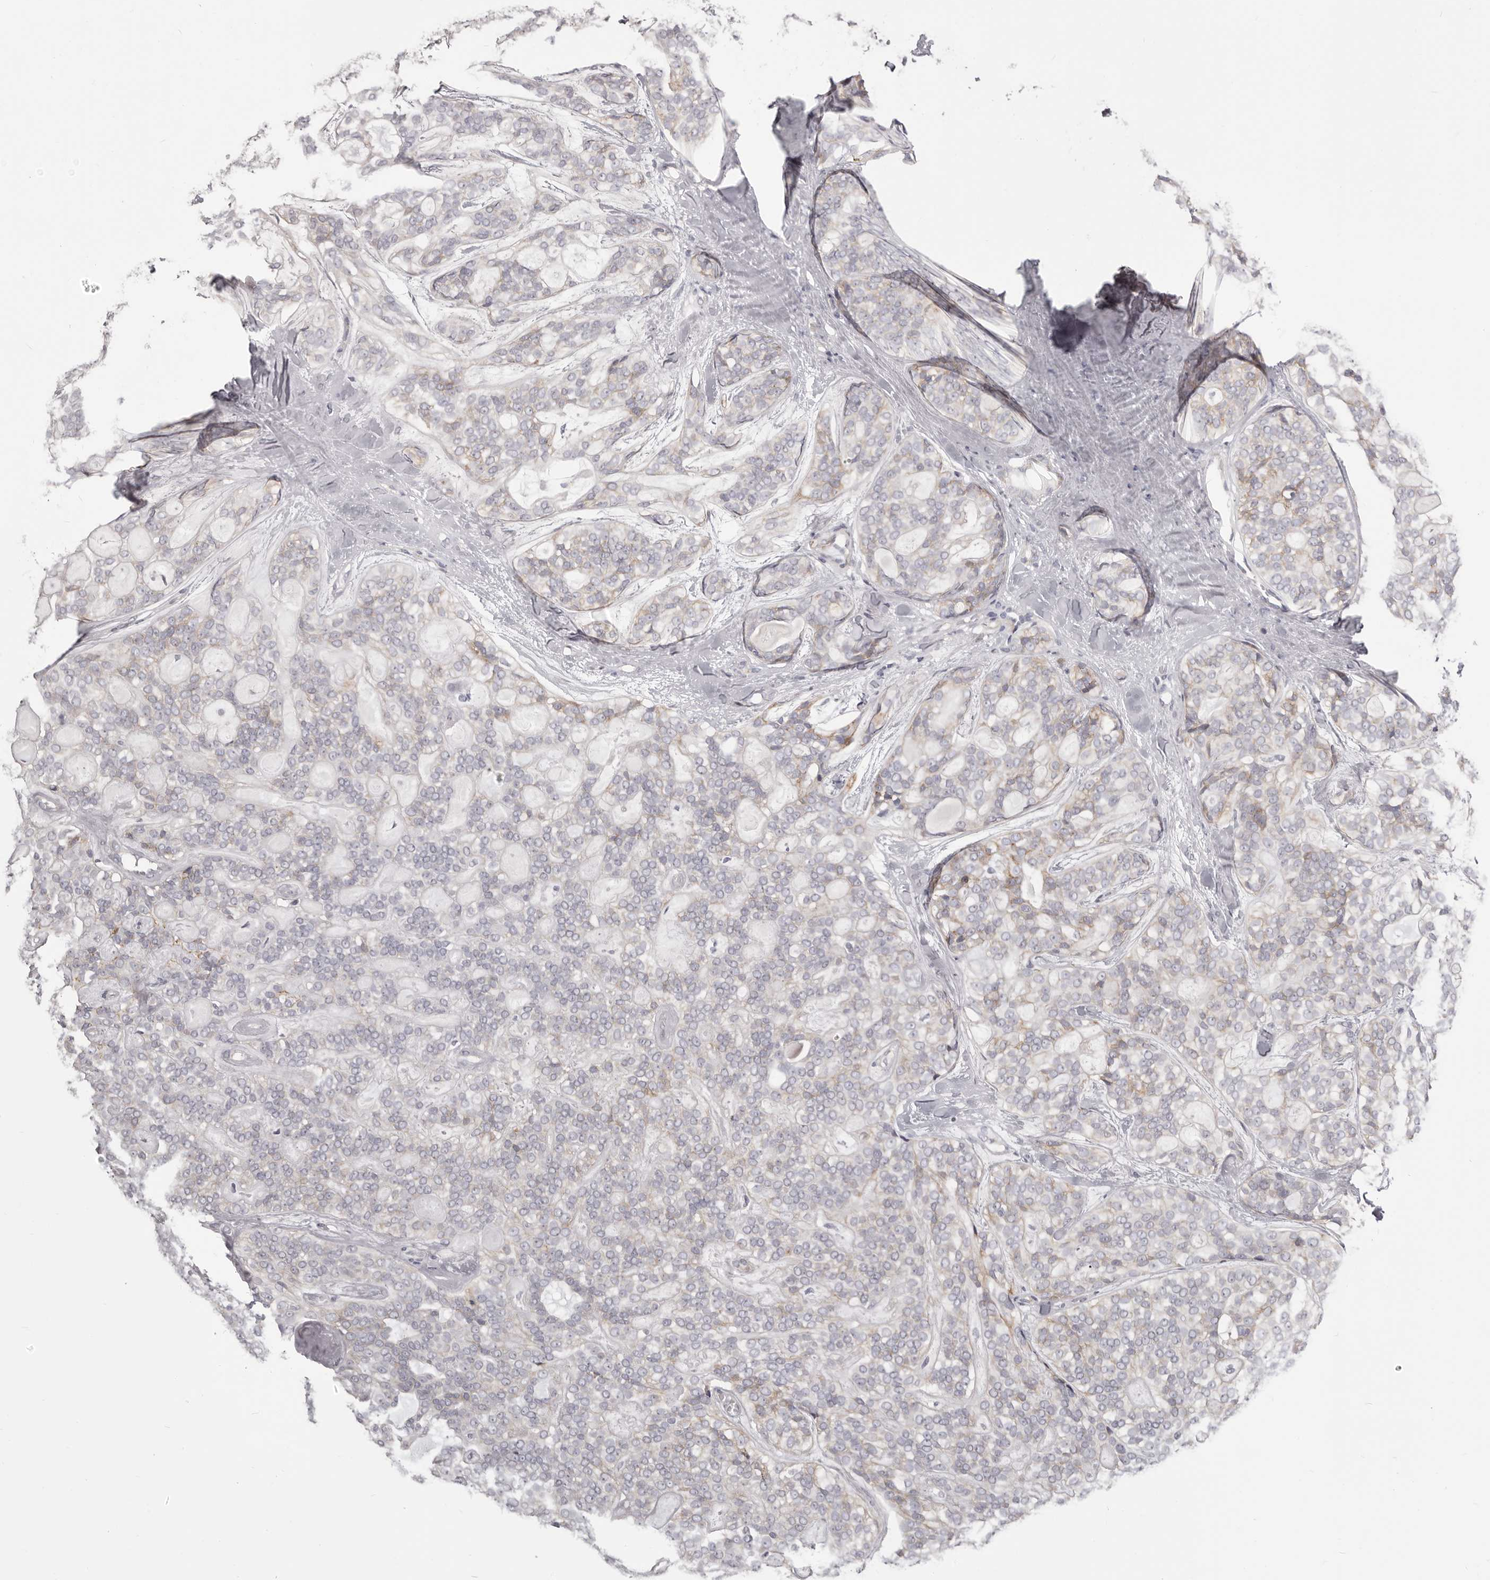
{"staining": {"intensity": "negative", "quantity": "none", "location": "none"}, "tissue": "head and neck cancer", "cell_type": "Tumor cells", "image_type": "cancer", "snomed": [{"axis": "morphology", "description": "Adenocarcinoma, NOS"}, {"axis": "topography", "description": "Head-Neck"}], "caption": "Immunohistochemistry (IHC) photomicrograph of neoplastic tissue: human head and neck cancer stained with DAB (3,3'-diaminobenzidine) demonstrates no significant protein staining in tumor cells.", "gene": "OTUD3", "patient": {"sex": "male", "age": 66}}